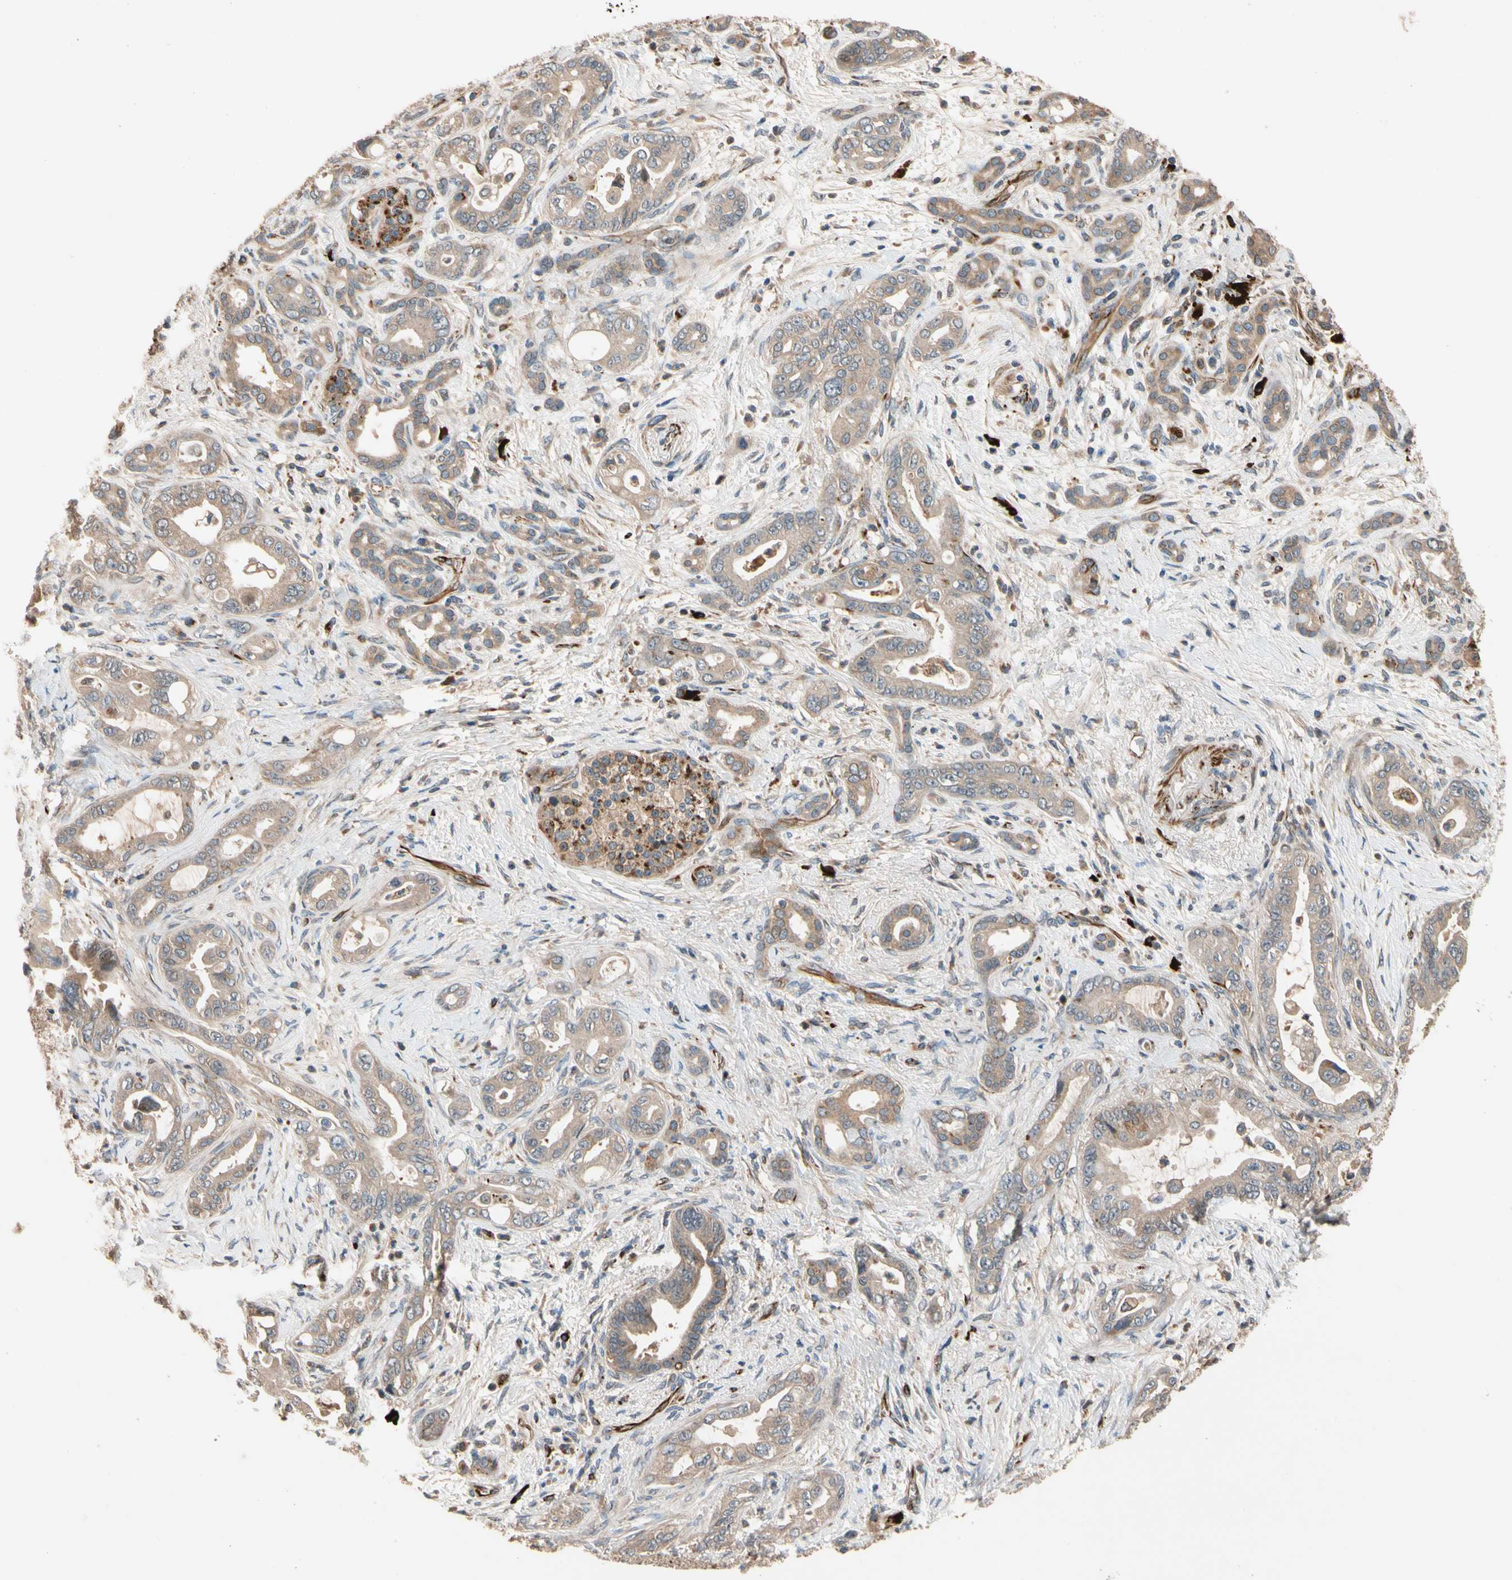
{"staining": {"intensity": "weak", "quantity": ">75%", "location": "cytoplasmic/membranous"}, "tissue": "pancreatic cancer", "cell_type": "Tumor cells", "image_type": "cancer", "snomed": [{"axis": "morphology", "description": "Adenocarcinoma, NOS"}, {"axis": "topography", "description": "Pancreas"}], "caption": "The image displays immunohistochemical staining of adenocarcinoma (pancreatic). There is weak cytoplasmic/membranous expression is appreciated in approximately >75% of tumor cells. (DAB = brown stain, brightfield microscopy at high magnification).", "gene": "FGD6", "patient": {"sex": "male", "age": 70}}